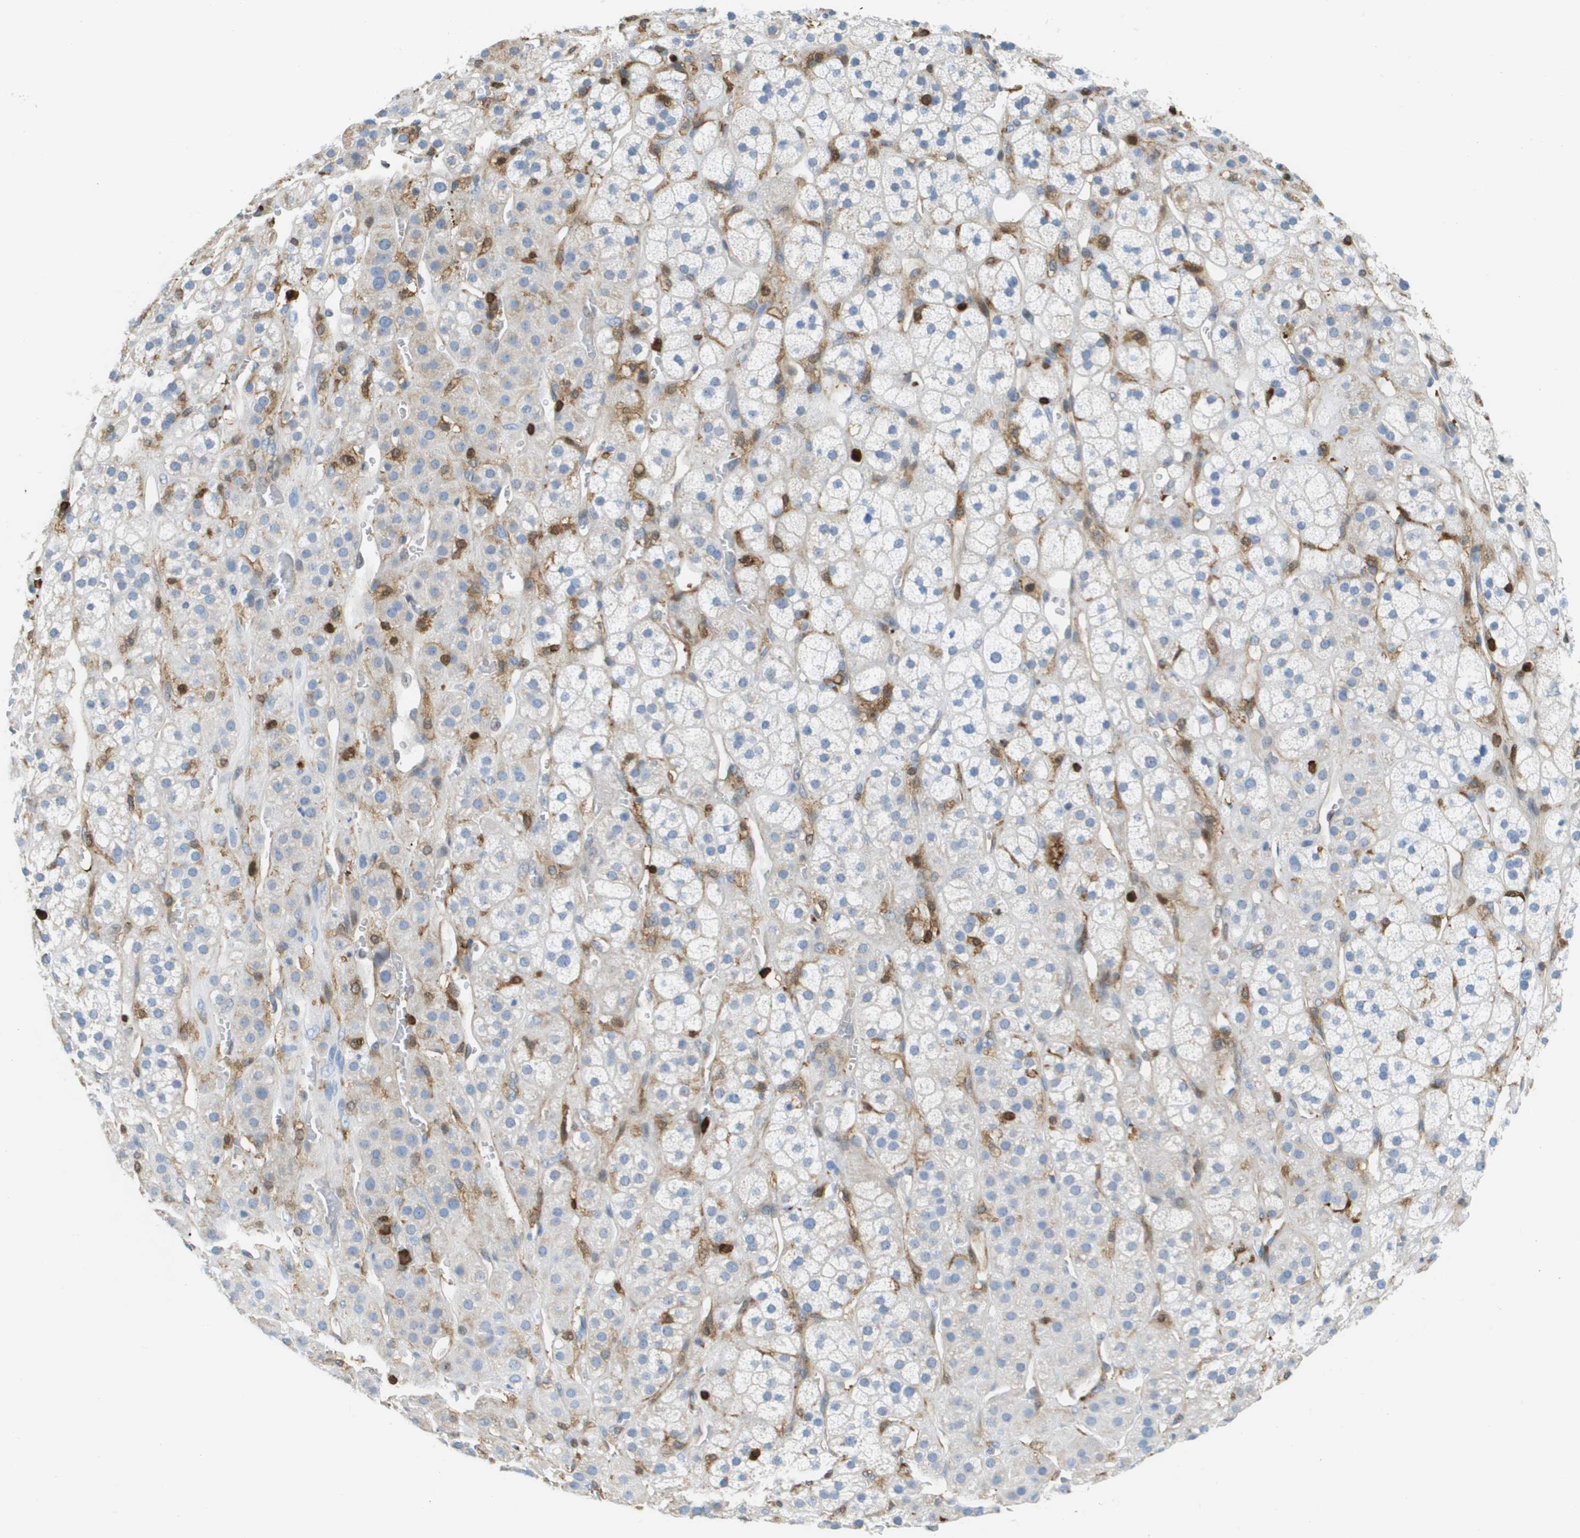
{"staining": {"intensity": "weak", "quantity": "<25%", "location": "cytoplasmic/membranous"}, "tissue": "adrenal gland", "cell_type": "Glandular cells", "image_type": "normal", "snomed": [{"axis": "morphology", "description": "Normal tissue, NOS"}, {"axis": "topography", "description": "Adrenal gland"}], "caption": "A photomicrograph of adrenal gland stained for a protein demonstrates no brown staining in glandular cells.", "gene": "DOCK5", "patient": {"sex": "male", "age": 56}}